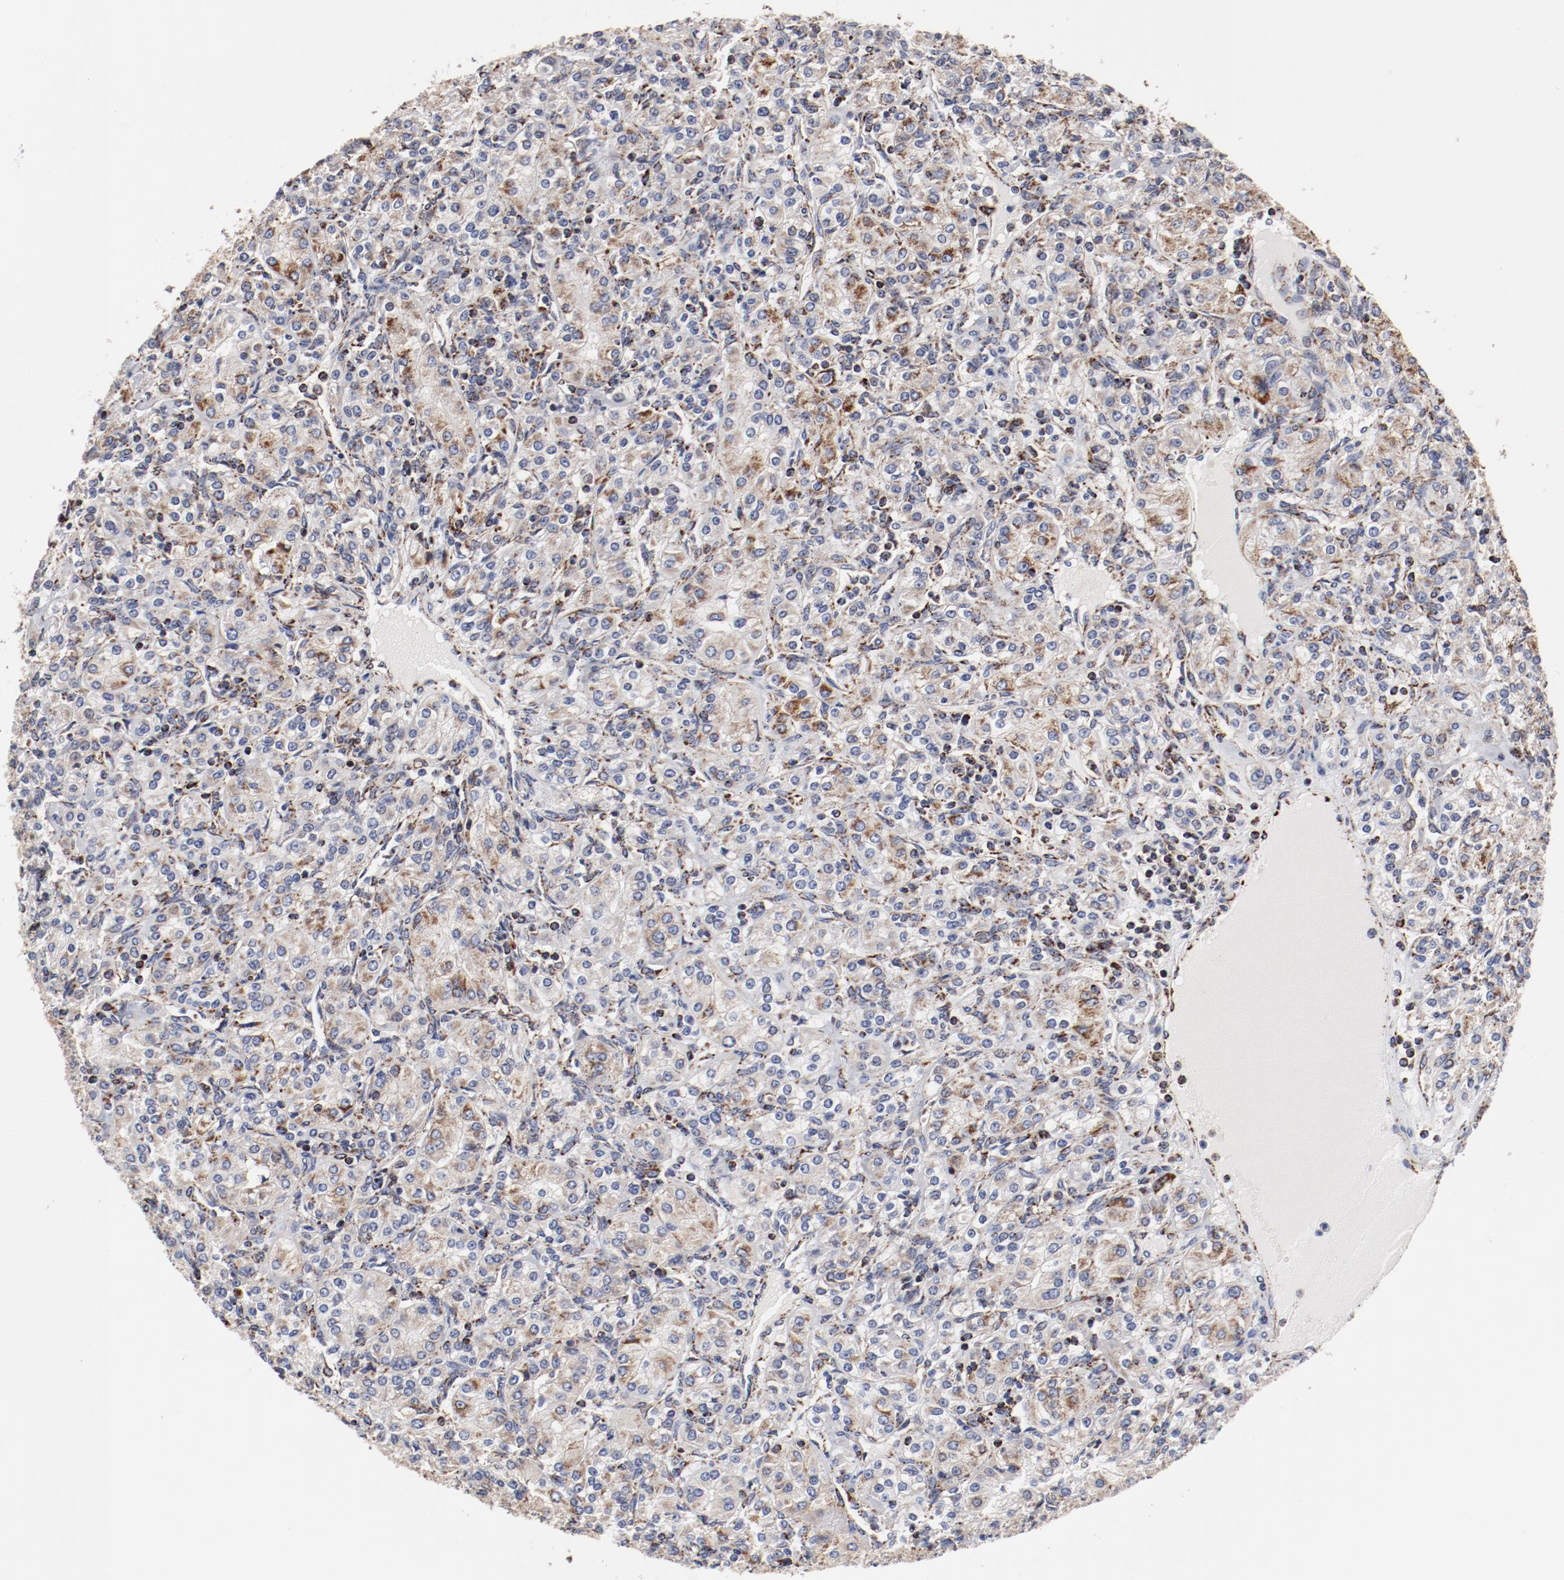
{"staining": {"intensity": "moderate", "quantity": ">75%", "location": "cytoplasmic/membranous"}, "tissue": "renal cancer", "cell_type": "Tumor cells", "image_type": "cancer", "snomed": [{"axis": "morphology", "description": "Adenocarcinoma, NOS"}, {"axis": "topography", "description": "Kidney"}], "caption": "Immunohistochemistry image of neoplastic tissue: human adenocarcinoma (renal) stained using immunohistochemistry reveals medium levels of moderate protein expression localized specifically in the cytoplasmic/membranous of tumor cells, appearing as a cytoplasmic/membranous brown color.", "gene": "NDUFV2", "patient": {"sex": "male", "age": 77}}